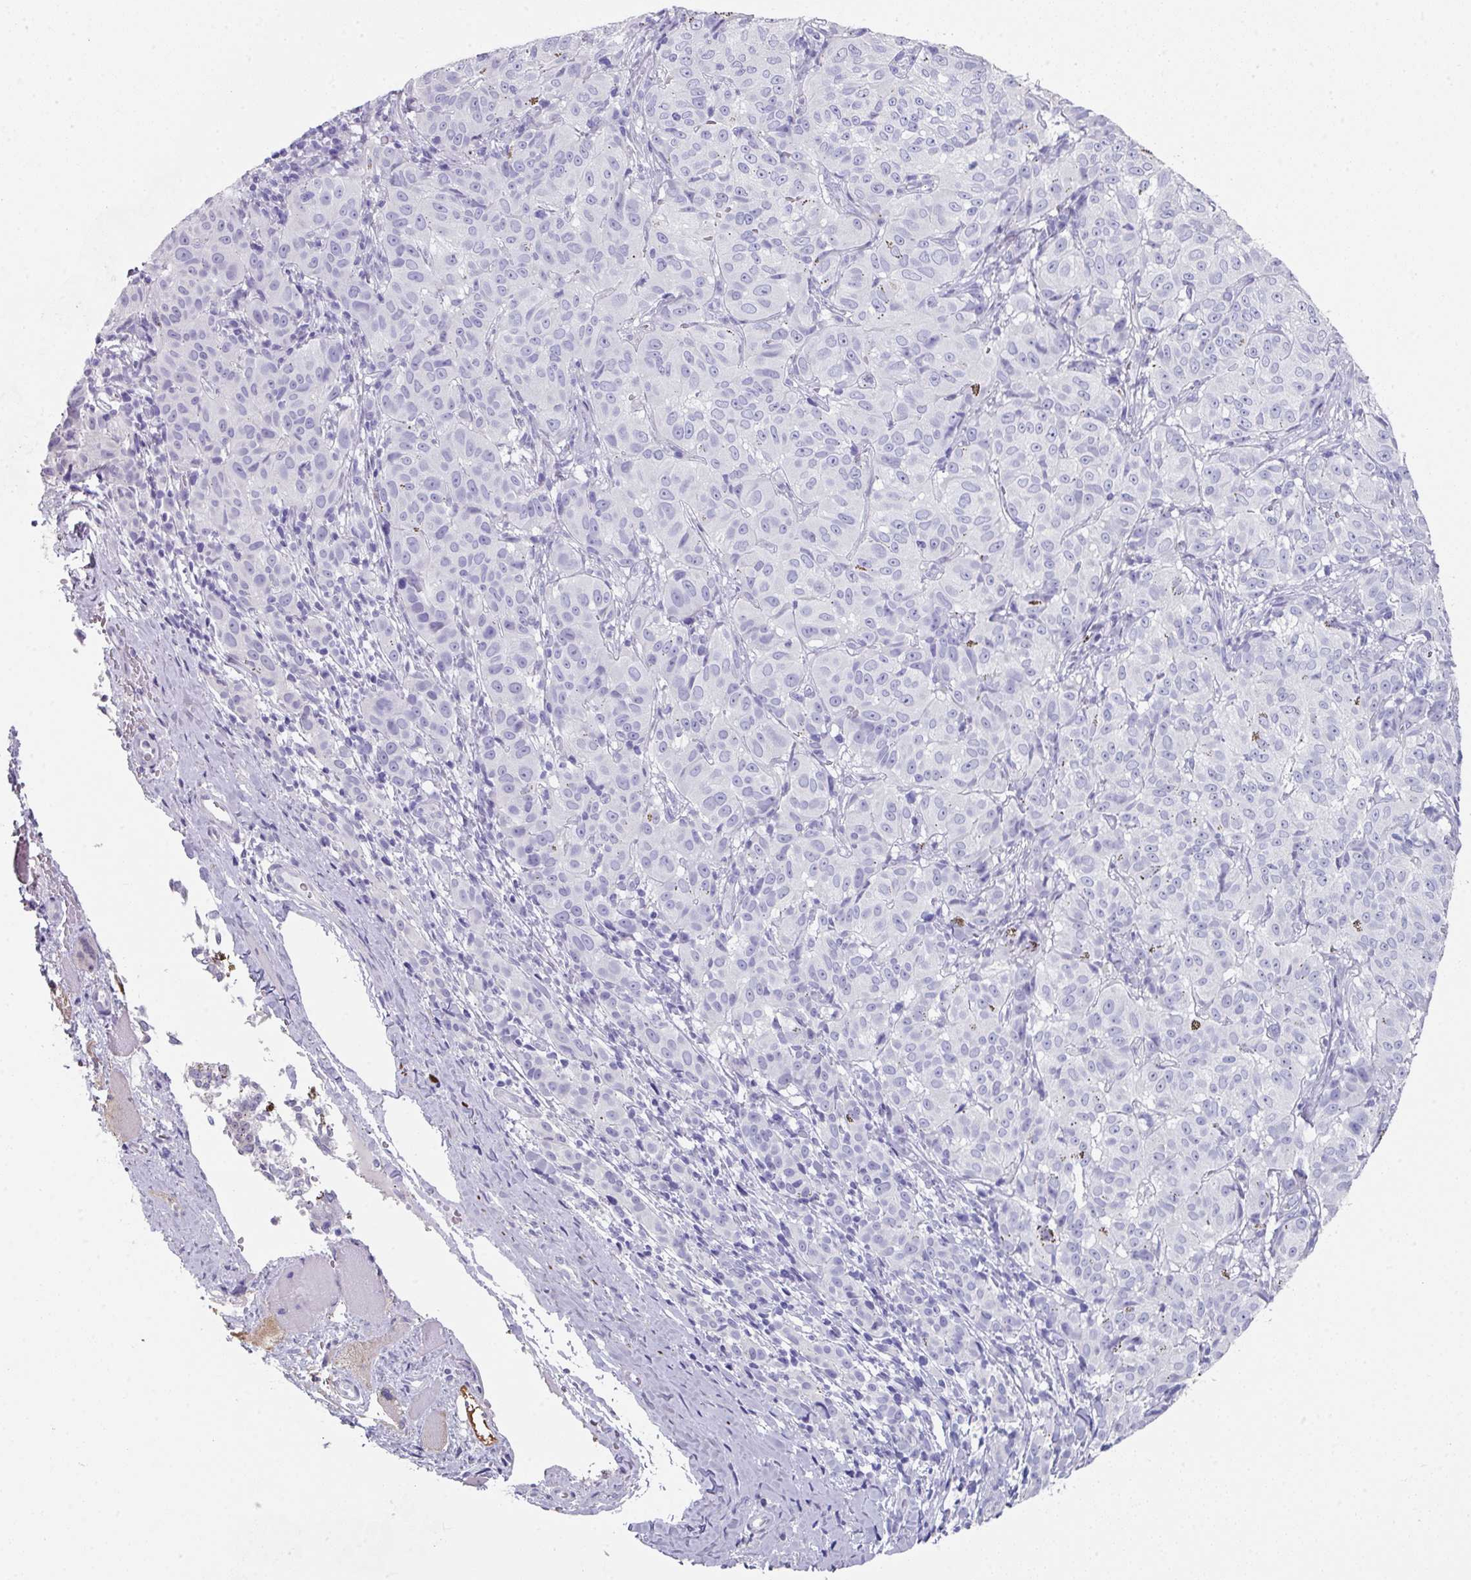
{"staining": {"intensity": "negative", "quantity": "none", "location": "none"}, "tissue": "melanoma", "cell_type": "Tumor cells", "image_type": "cancer", "snomed": [{"axis": "morphology", "description": "Malignant melanoma, NOS"}, {"axis": "topography", "description": "Skin"}], "caption": "Protein analysis of malignant melanoma reveals no significant expression in tumor cells.", "gene": "PEX10", "patient": {"sex": "female", "age": 72}}